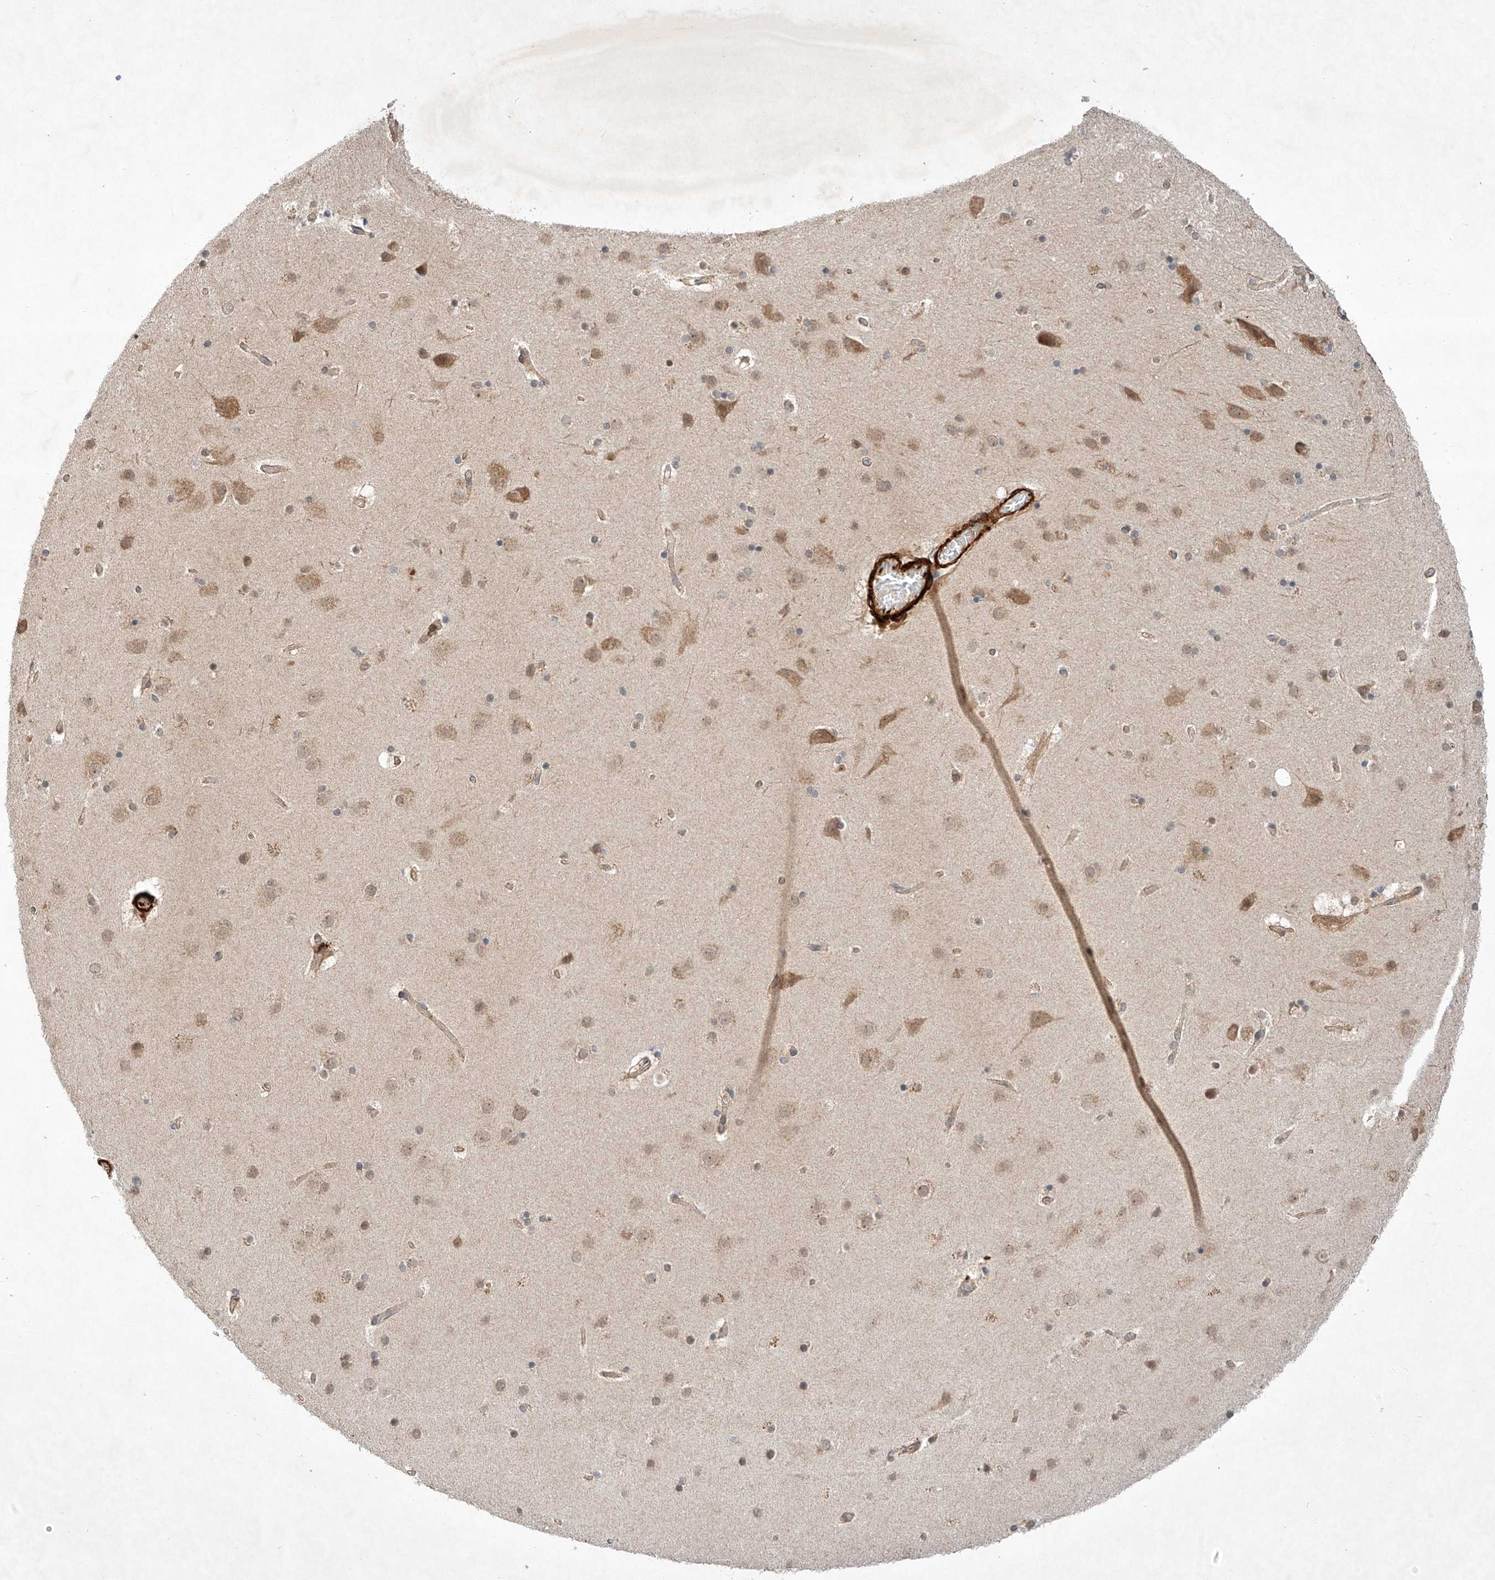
{"staining": {"intensity": "moderate", "quantity": "25%-75%", "location": "cytoplasmic/membranous"}, "tissue": "cerebral cortex", "cell_type": "Endothelial cells", "image_type": "normal", "snomed": [{"axis": "morphology", "description": "Normal tissue, NOS"}, {"axis": "topography", "description": "Cerebral cortex"}], "caption": "High-power microscopy captured an IHC micrograph of benign cerebral cortex, revealing moderate cytoplasmic/membranous expression in about 25%-75% of endothelial cells.", "gene": "ARHGAP33", "patient": {"sex": "male", "age": 57}}